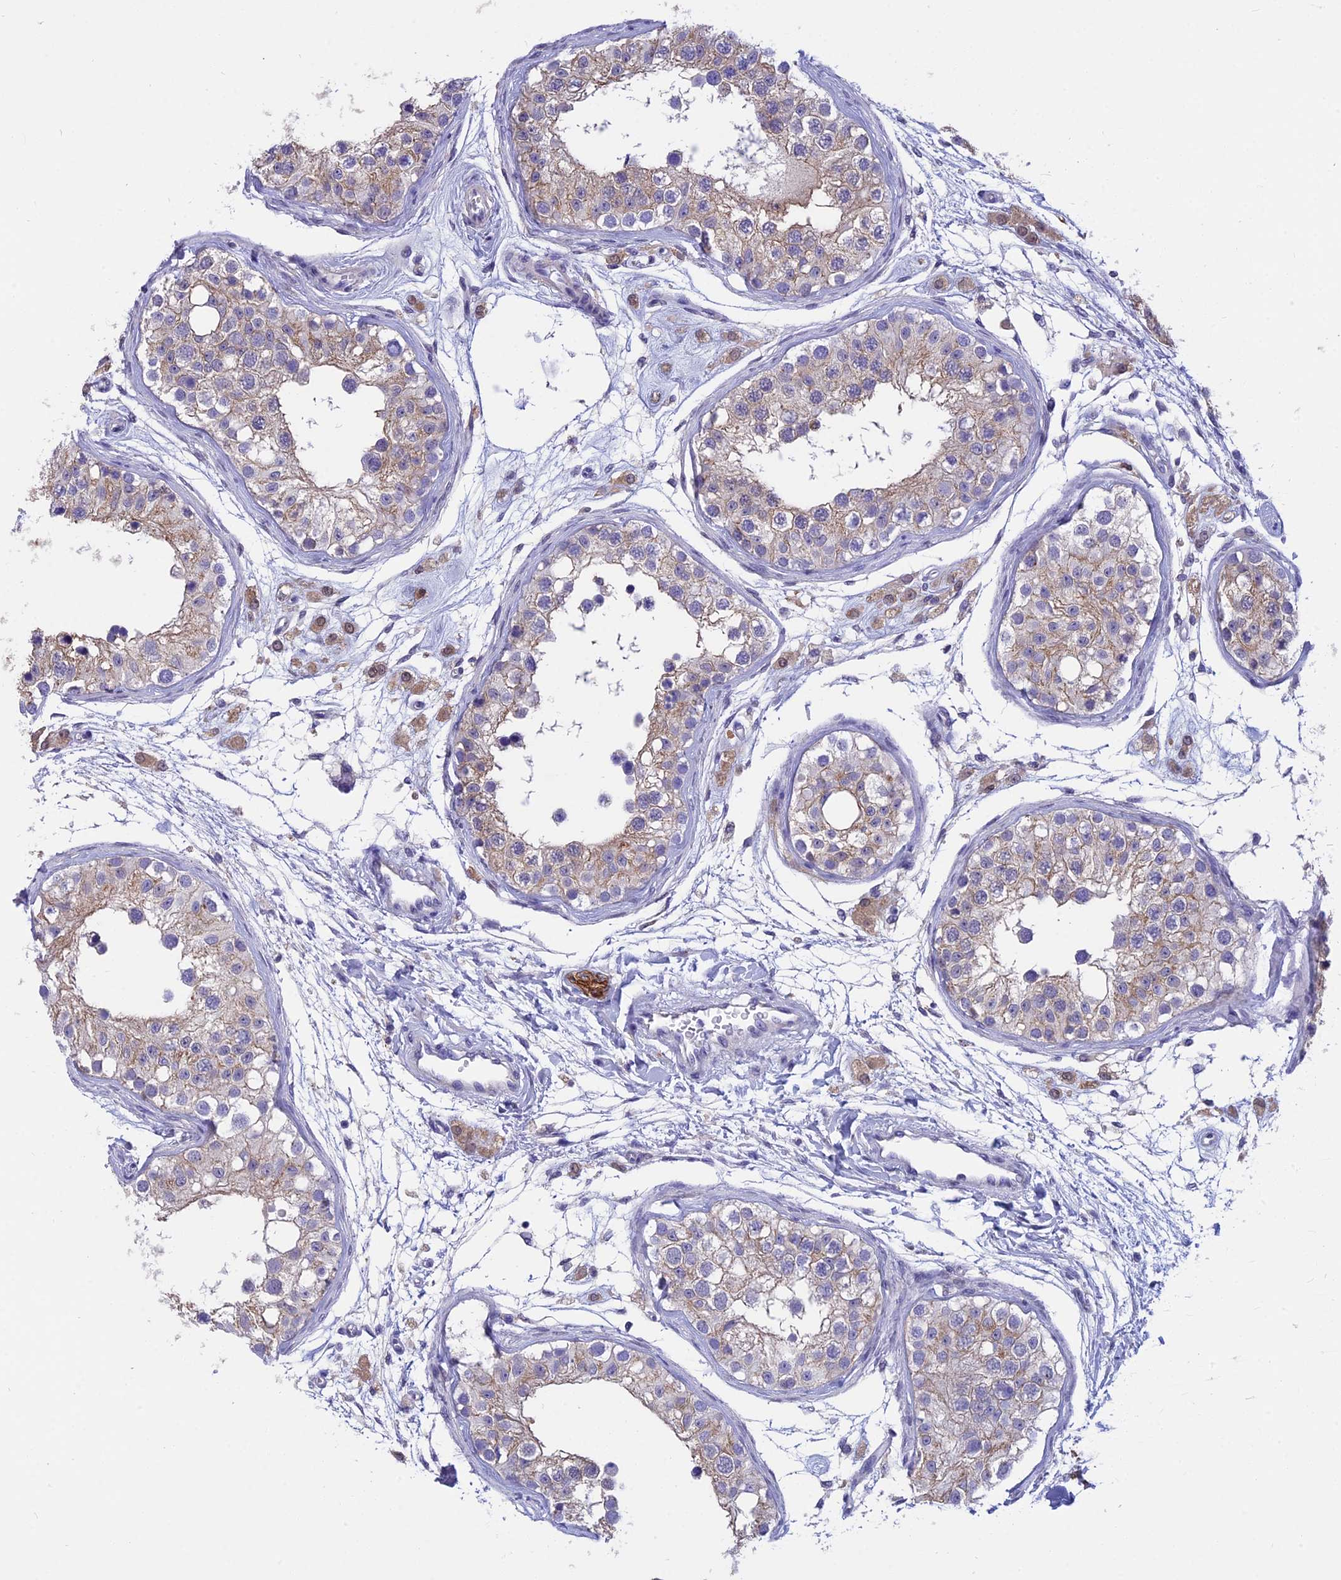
{"staining": {"intensity": "weak", "quantity": "<25%", "location": "cytoplasmic/membranous"}, "tissue": "testis", "cell_type": "Cells in seminiferous ducts", "image_type": "normal", "snomed": [{"axis": "morphology", "description": "Normal tissue, NOS"}, {"axis": "morphology", "description": "Adenocarcinoma, metastatic, NOS"}, {"axis": "topography", "description": "Testis"}], "caption": "IHC of normal human testis demonstrates no staining in cells in seminiferous ducts. The staining is performed using DAB brown chromogen with nuclei counter-stained in using hematoxylin.", "gene": "STUB1", "patient": {"sex": "male", "age": 26}}